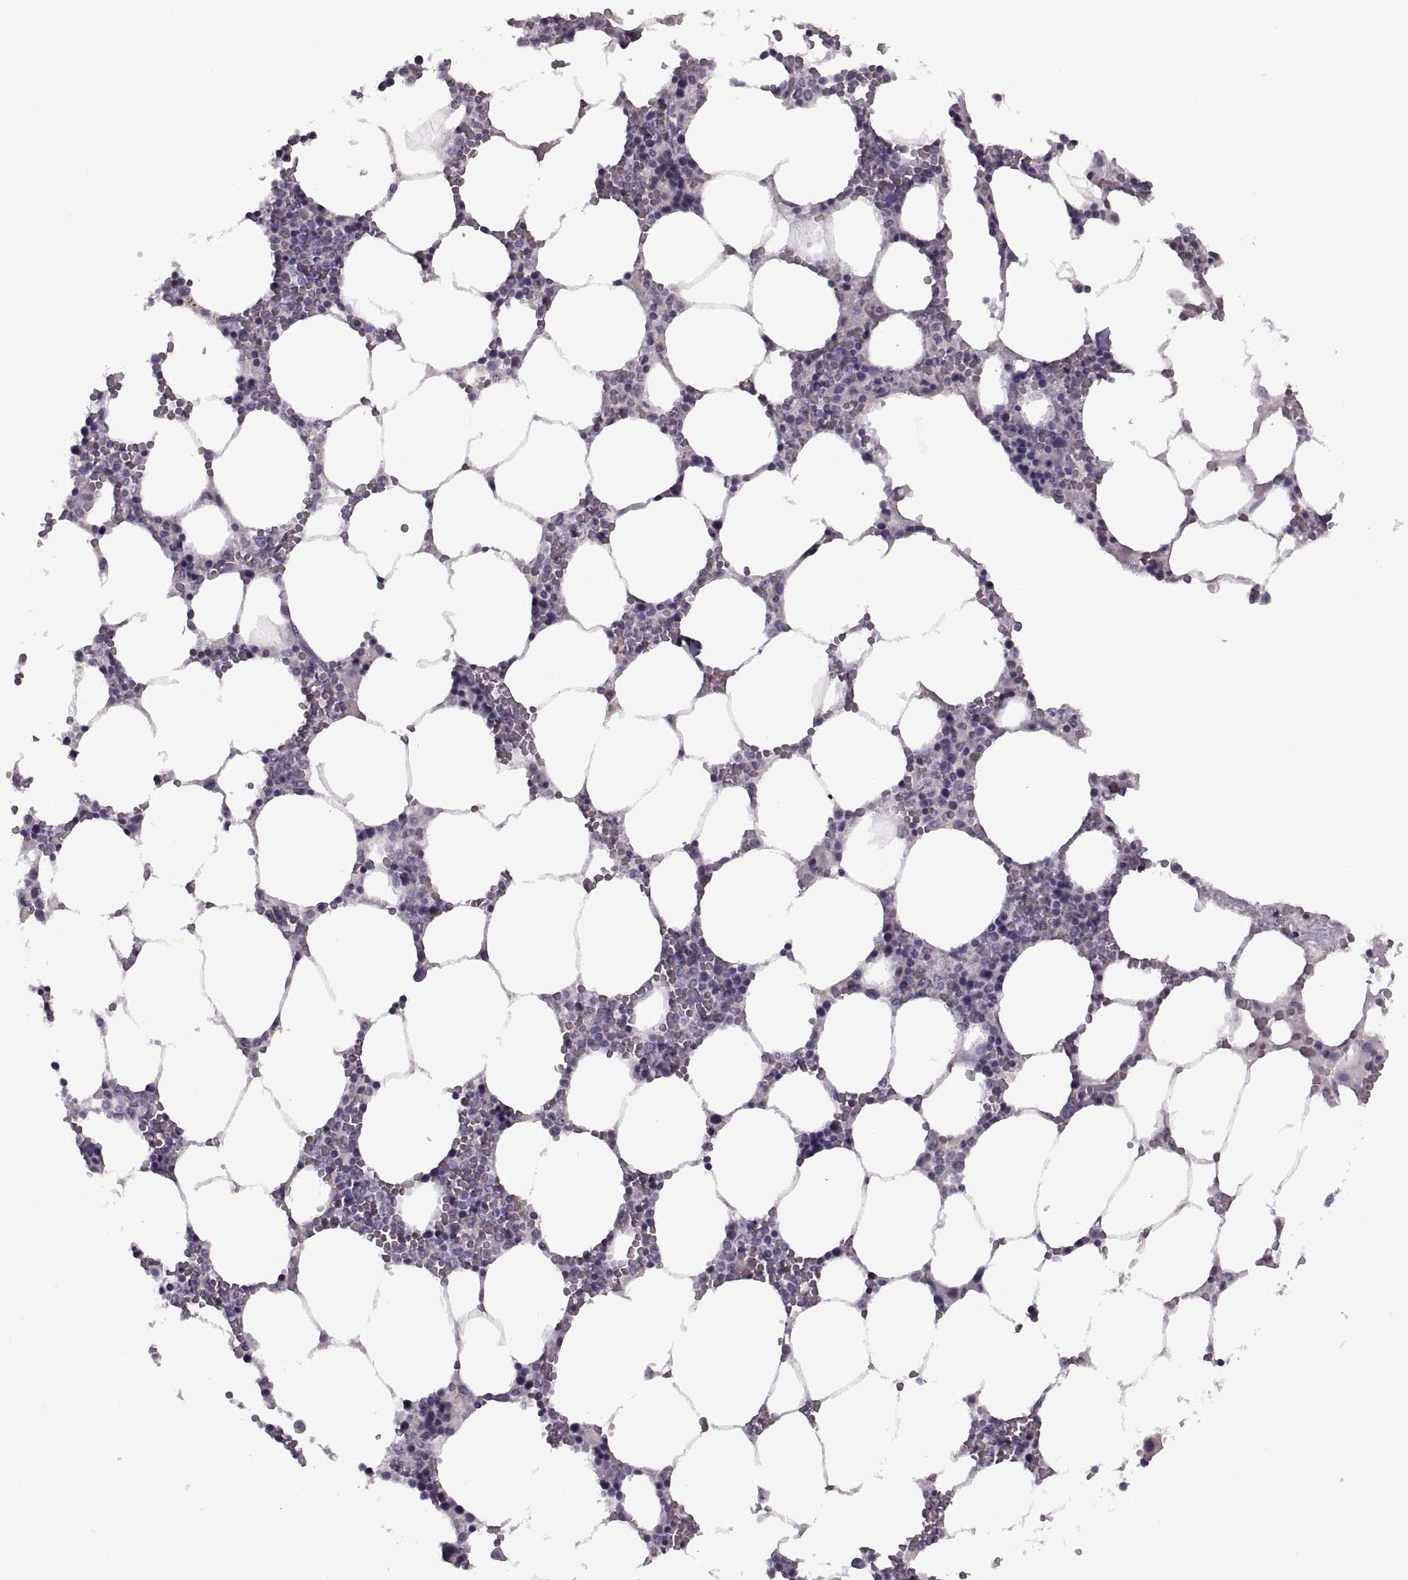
{"staining": {"intensity": "negative", "quantity": "none", "location": "none"}, "tissue": "bone marrow", "cell_type": "Hematopoietic cells", "image_type": "normal", "snomed": [{"axis": "morphology", "description": "Normal tissue, NOS"}, {"axis": "topography", "description": "Bone marrow"}], "caption": "This is a image of immunohistochemistry (IHC) staining of normal bone marrow, which shows no staining in hematopoietic cells.", "gene": "PIERCE1", "patient": {"sex": "female", "age": 64}}